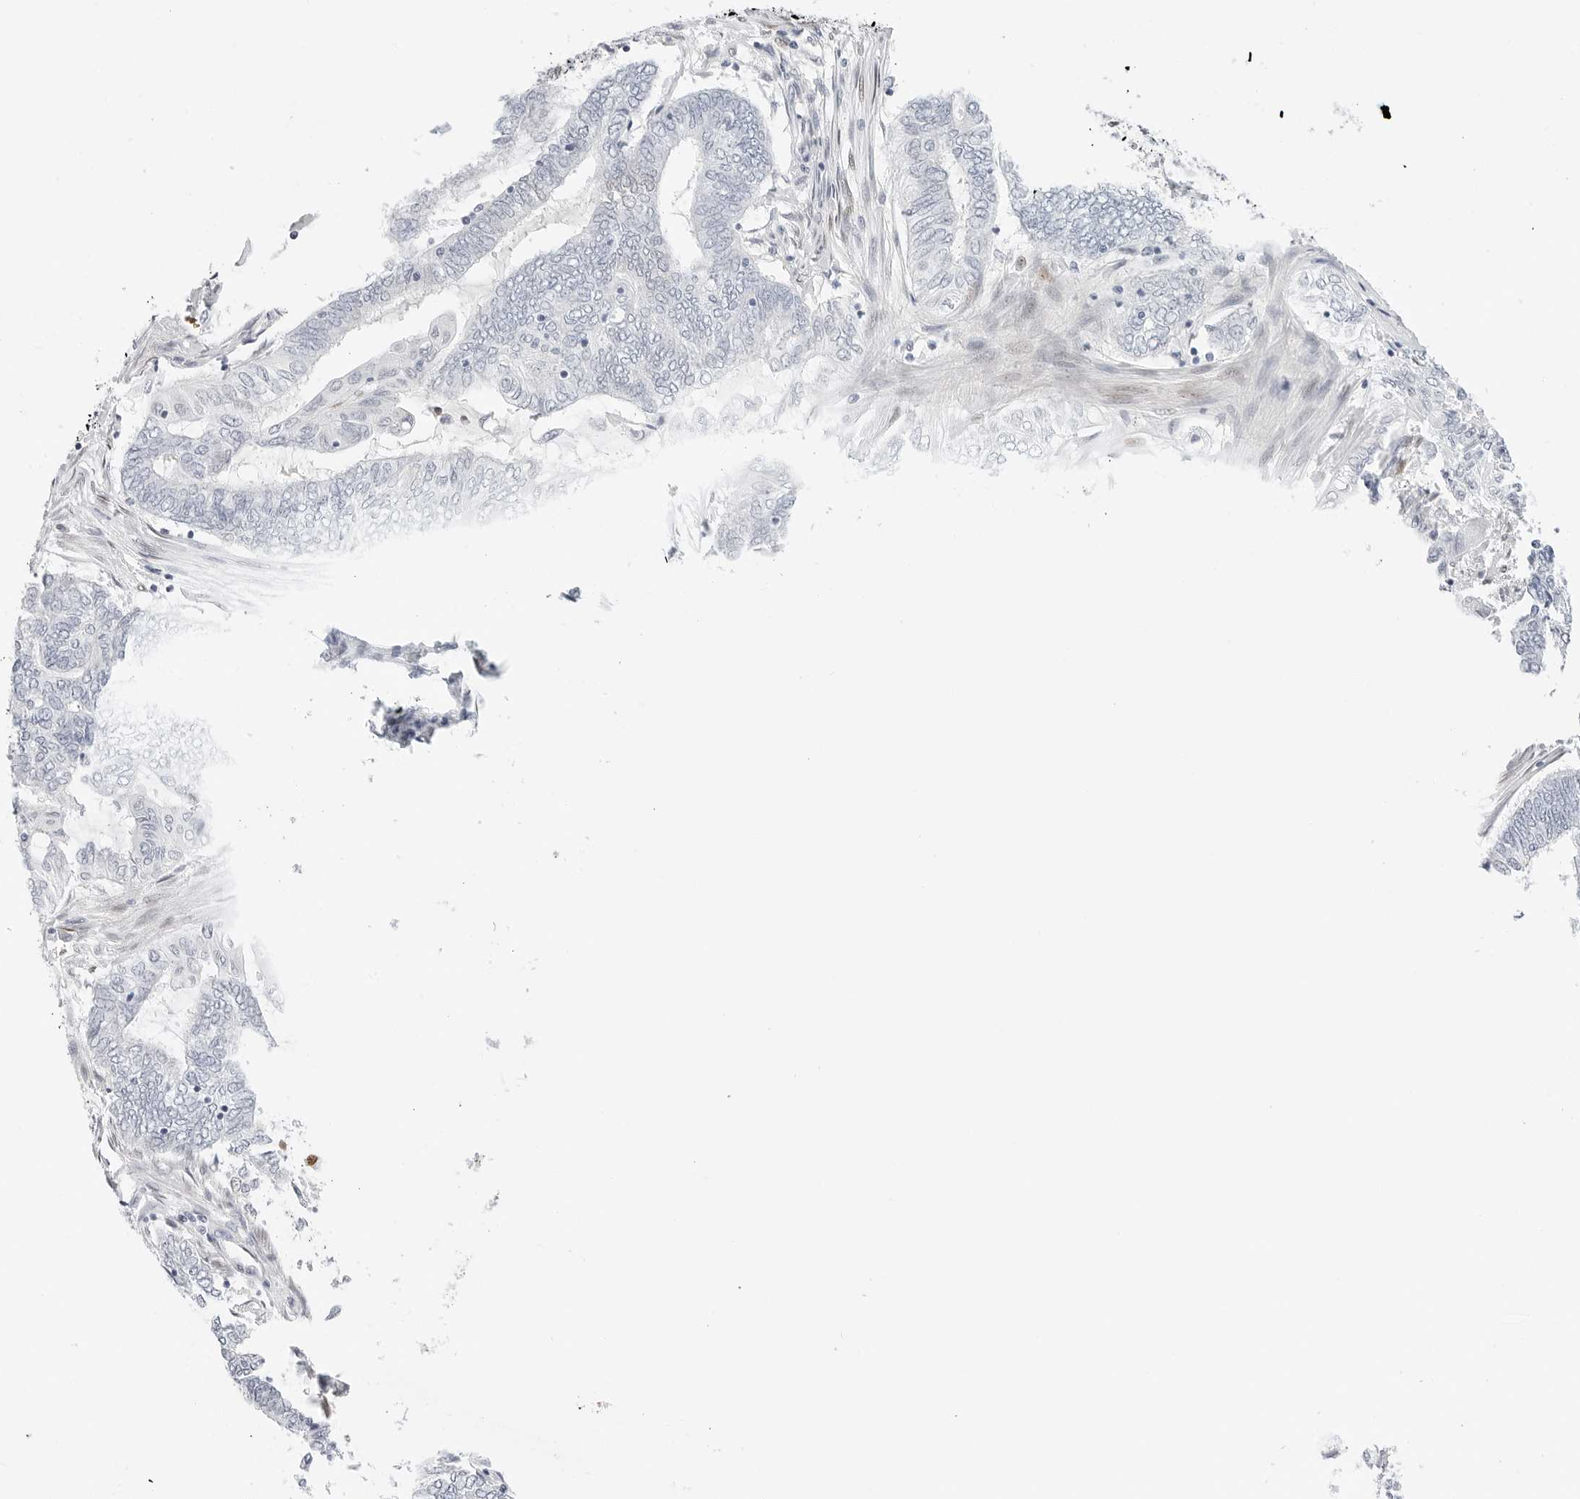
{"staining": {"intensity": "negative", "quantity": "none", "location": "none"}, "tissue": "endometrial cancer", "cell_type": "Tumor cells", "image_type": "cancer", "snomed": [{"axis": "morphology", "description": "Adenocarcinoma, NOS"}, {"axis": "topography", "description": "Uterus"}, {"axis": "topography", "description": "Endometrium"}], "caption": "This is a histopathology image of IHC staining of endometrial cancer, which shows no staining in tumor cells.", "gene": "SPIDR", "patient": {"sex": "female", "age": 70}}